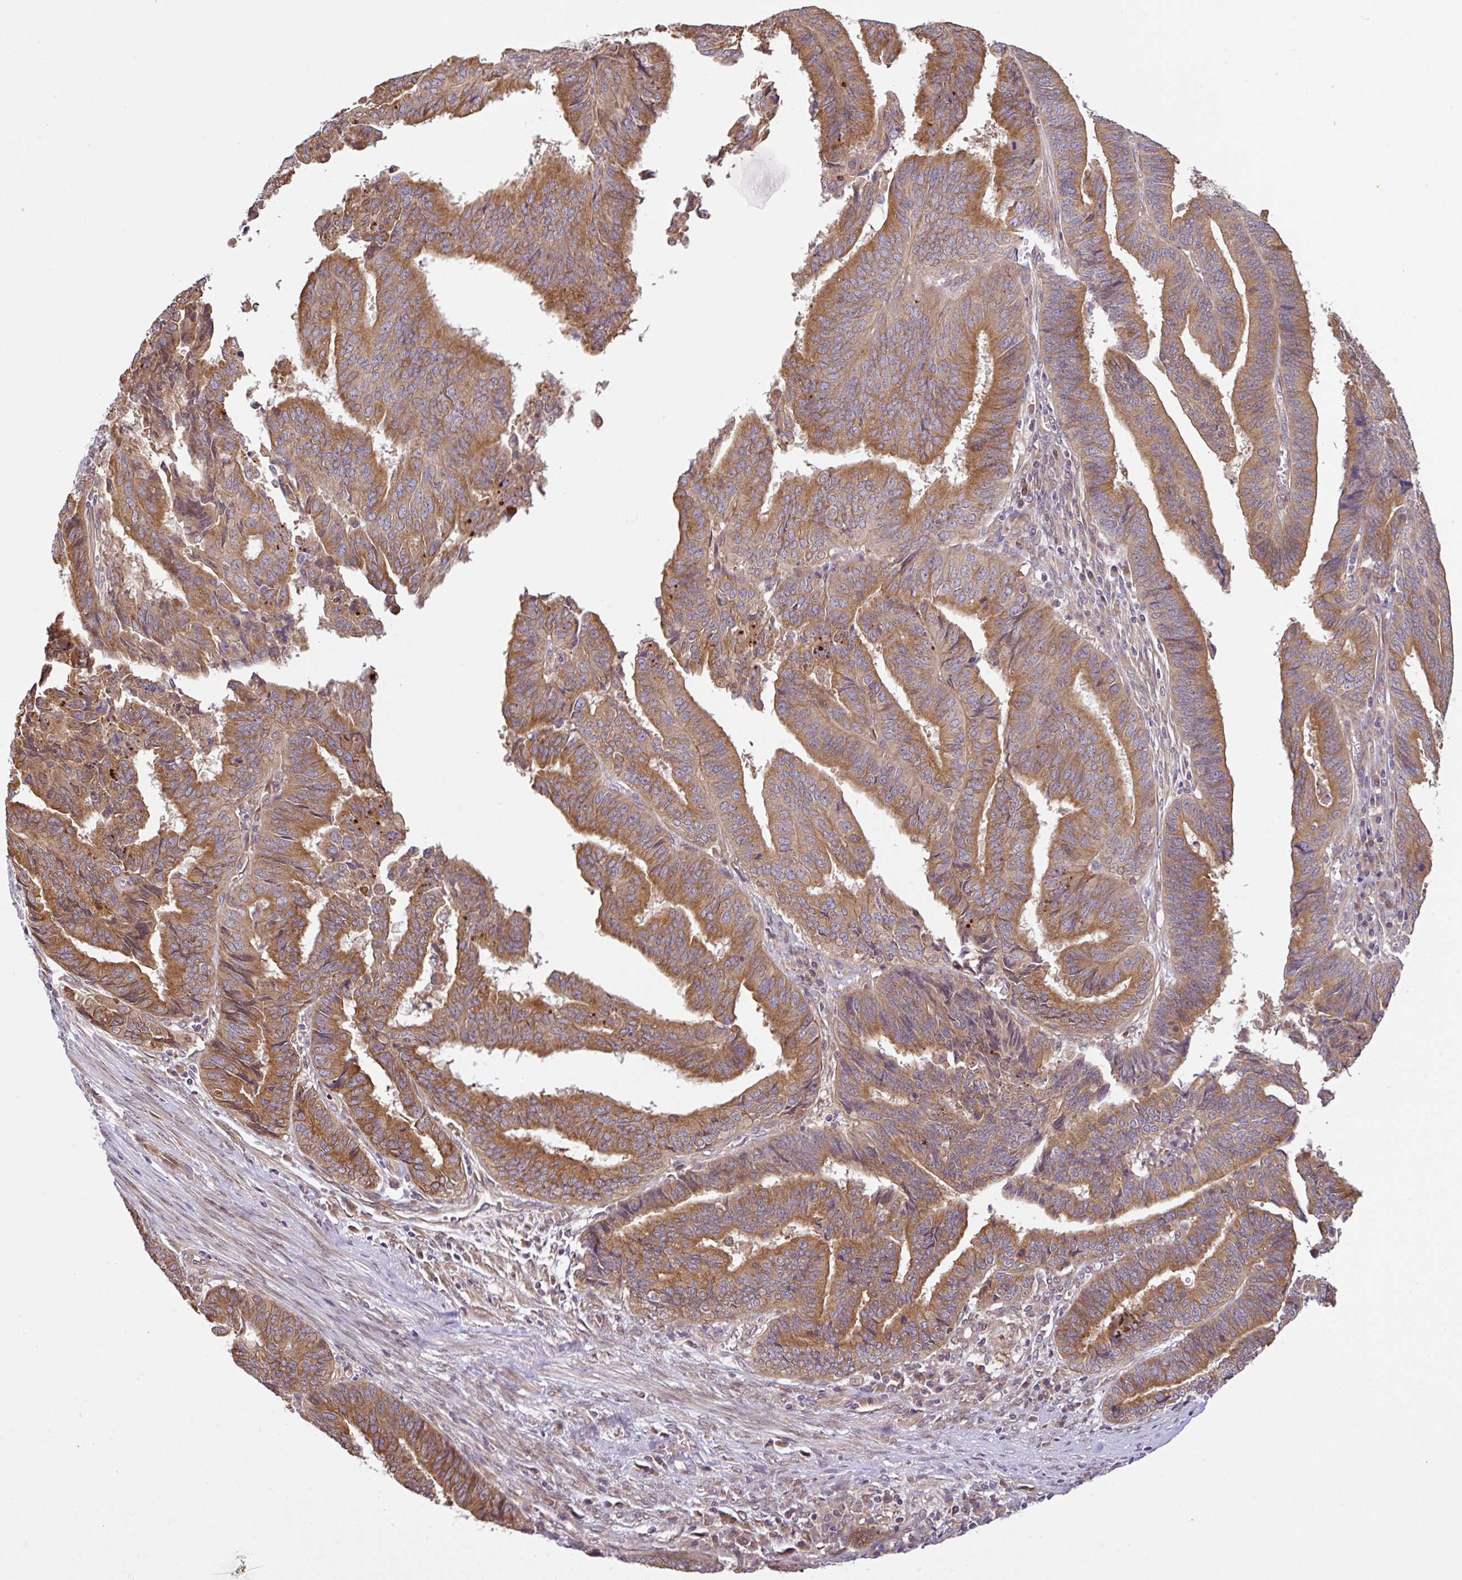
{"staining": {"intensity": "moderate", "quantity": ">75%", "location": "cytoplasmic/membranous"}, "tissue": "endometrial cancer", "cell_type": "Tumor cells", "image_type": "cancer", "snomed": [{"axis": "morphology", "description": "Adenocarcinoma, NOS"}, {"axis": "topography", "description": "Endometrium"}], "caption": "A brown stain highlights moderate cytoplasmic/membranous staining of a protein in endometrial cancer tumor cells.", "gene": "UBE4A", "patient": {"sex": "female", "age": 65}}